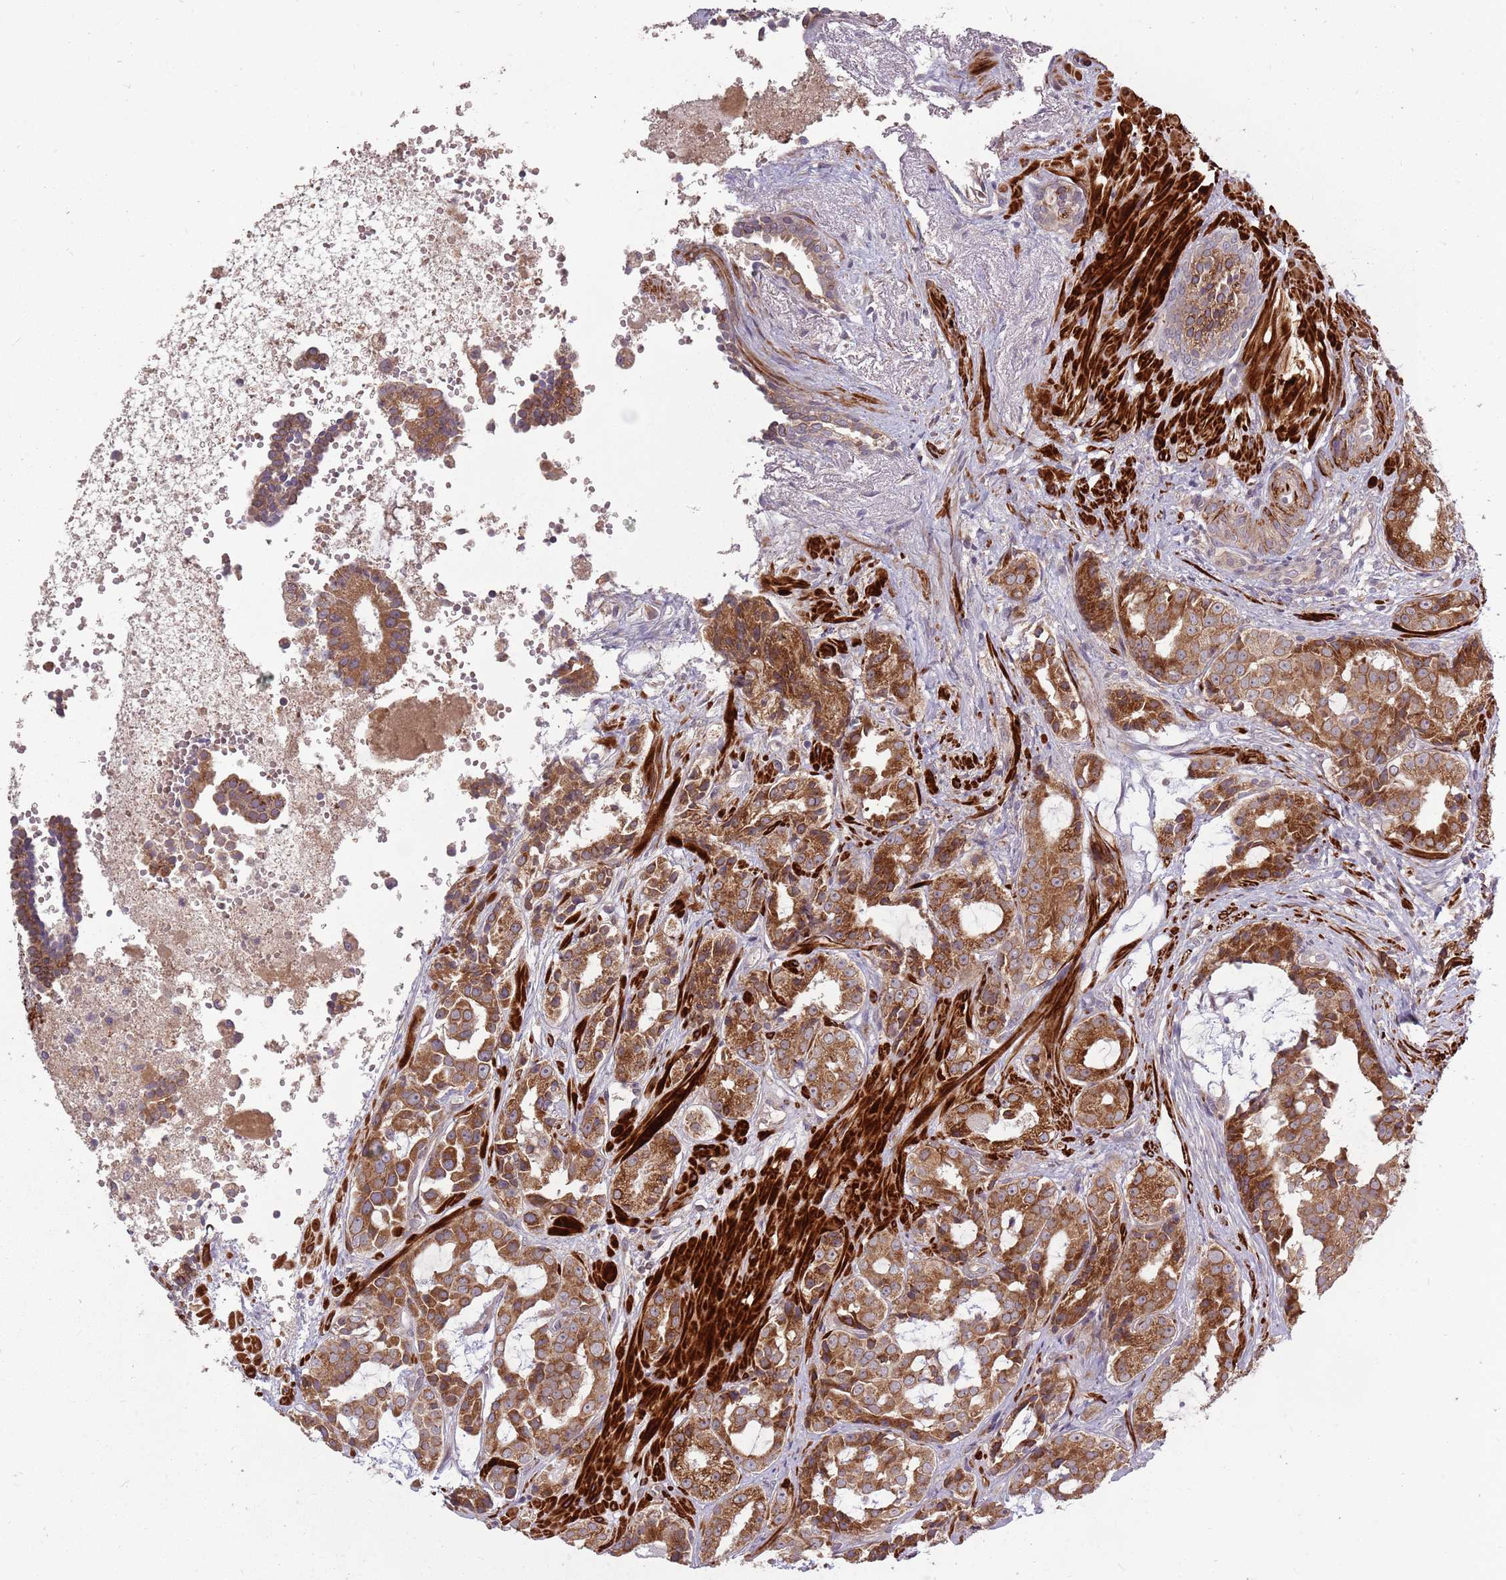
{"staining": {"intensity": "moderate", "quantity": ">75%", "location": "cytoplasmic/membranous"}, "tissue": "prostate cancer", "cell_type": "Tumor cells", "image_type": "cancer", "snomed": [{"axis": "morphology", "description": "Adenocarcinoma, High grade"}, {"axis": "topography", "description": "Prostate"}], "caption": "A medium amount of moderate cytoplasmic/membranous staining is present in about >75% of tumor cells in prostate cancer (high-grade adenocarcinoma) tissue.", "gene": "PLD6", "patient": {"sex": "male", "age": 71}}